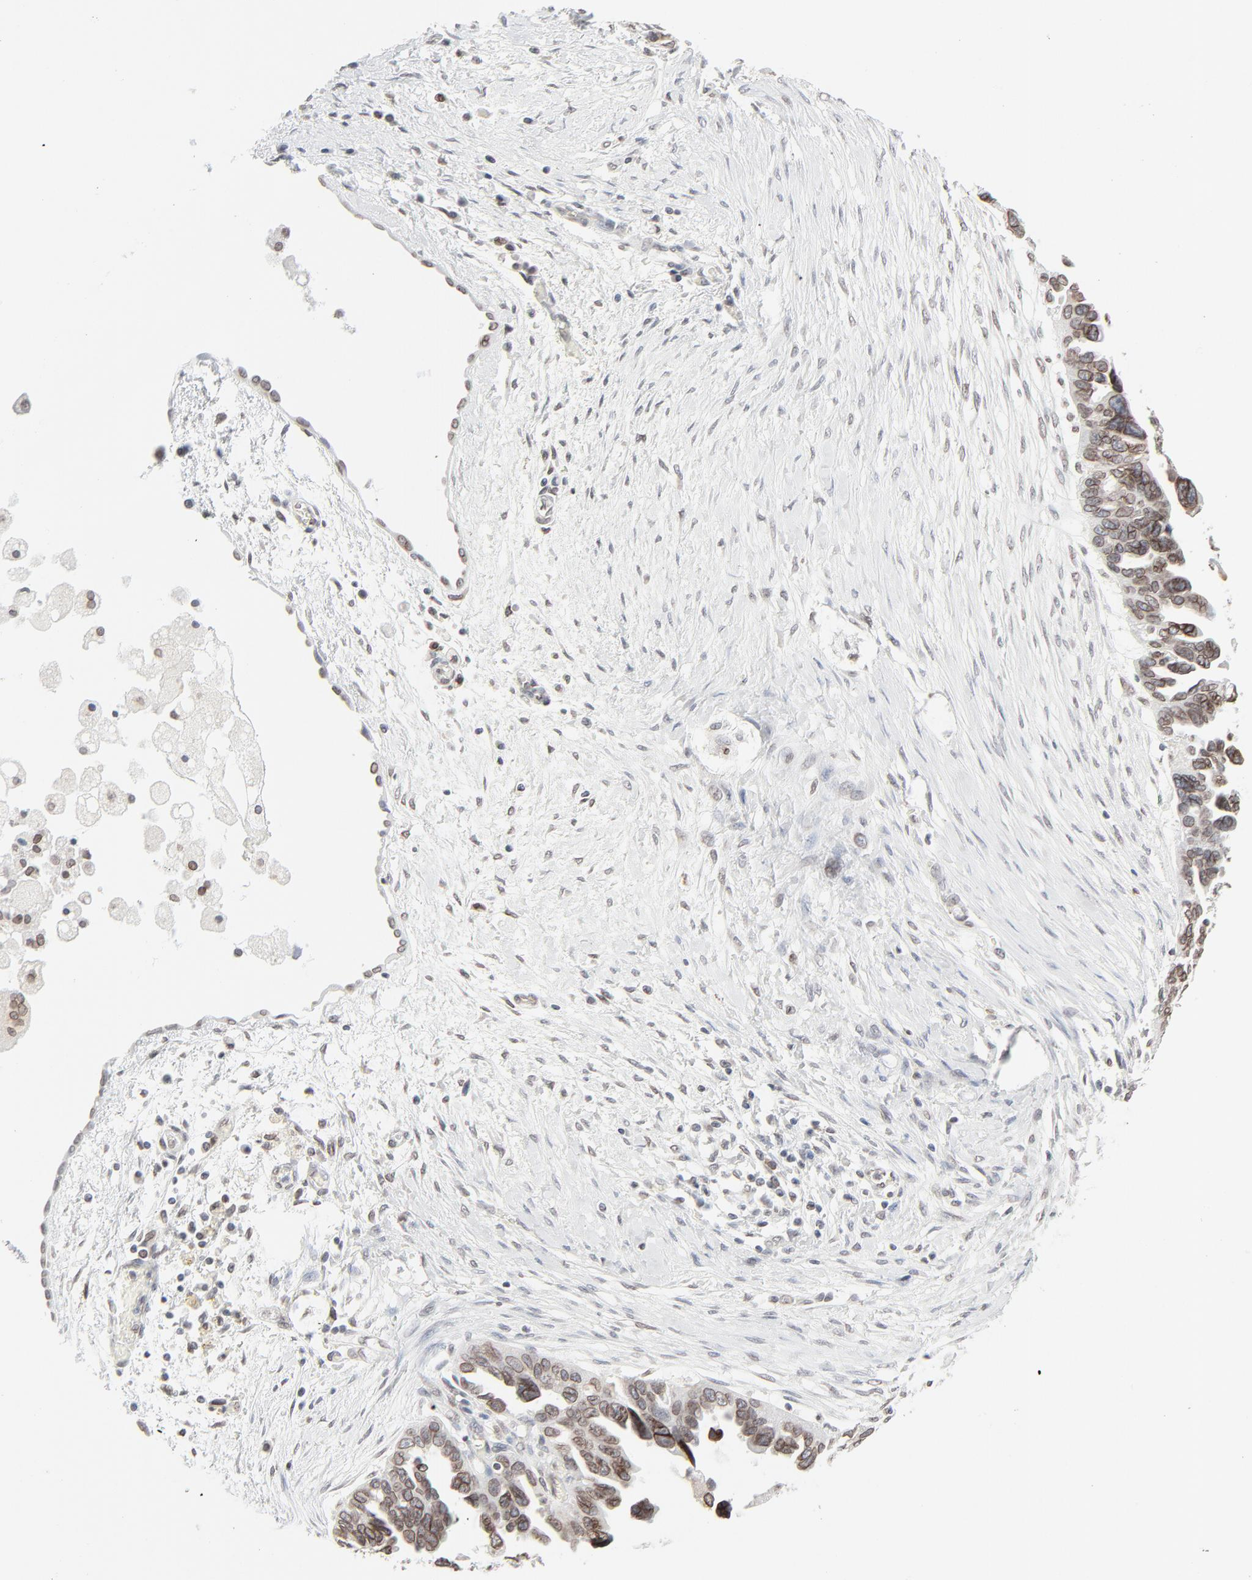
{"staining": {"intensity": "moderate", "quantity": "25%-75%", "location": "cytoplasmic/membranous,nuclear"}, "tissue": "ovarian cancer", "cell_type": "Tumor cells", "image_type": "cancer", "snomed": [{"axis": "morphology", "description": "Cystadenocarcinoma, serous, NOS"}, {"axis": "topography", "description": "Ovary"}], "caption": "This photomicrograph exhibits immunohistochemistry staining of human ovarian cancer (serous cystadenocarcinoma), with medium moderate cytoplasmic/membranous and nuclear positivity in about 25%-75% of tumor cells.", "gene": "MAD1L1", "patient": {"sex": "female", "age": 63}}